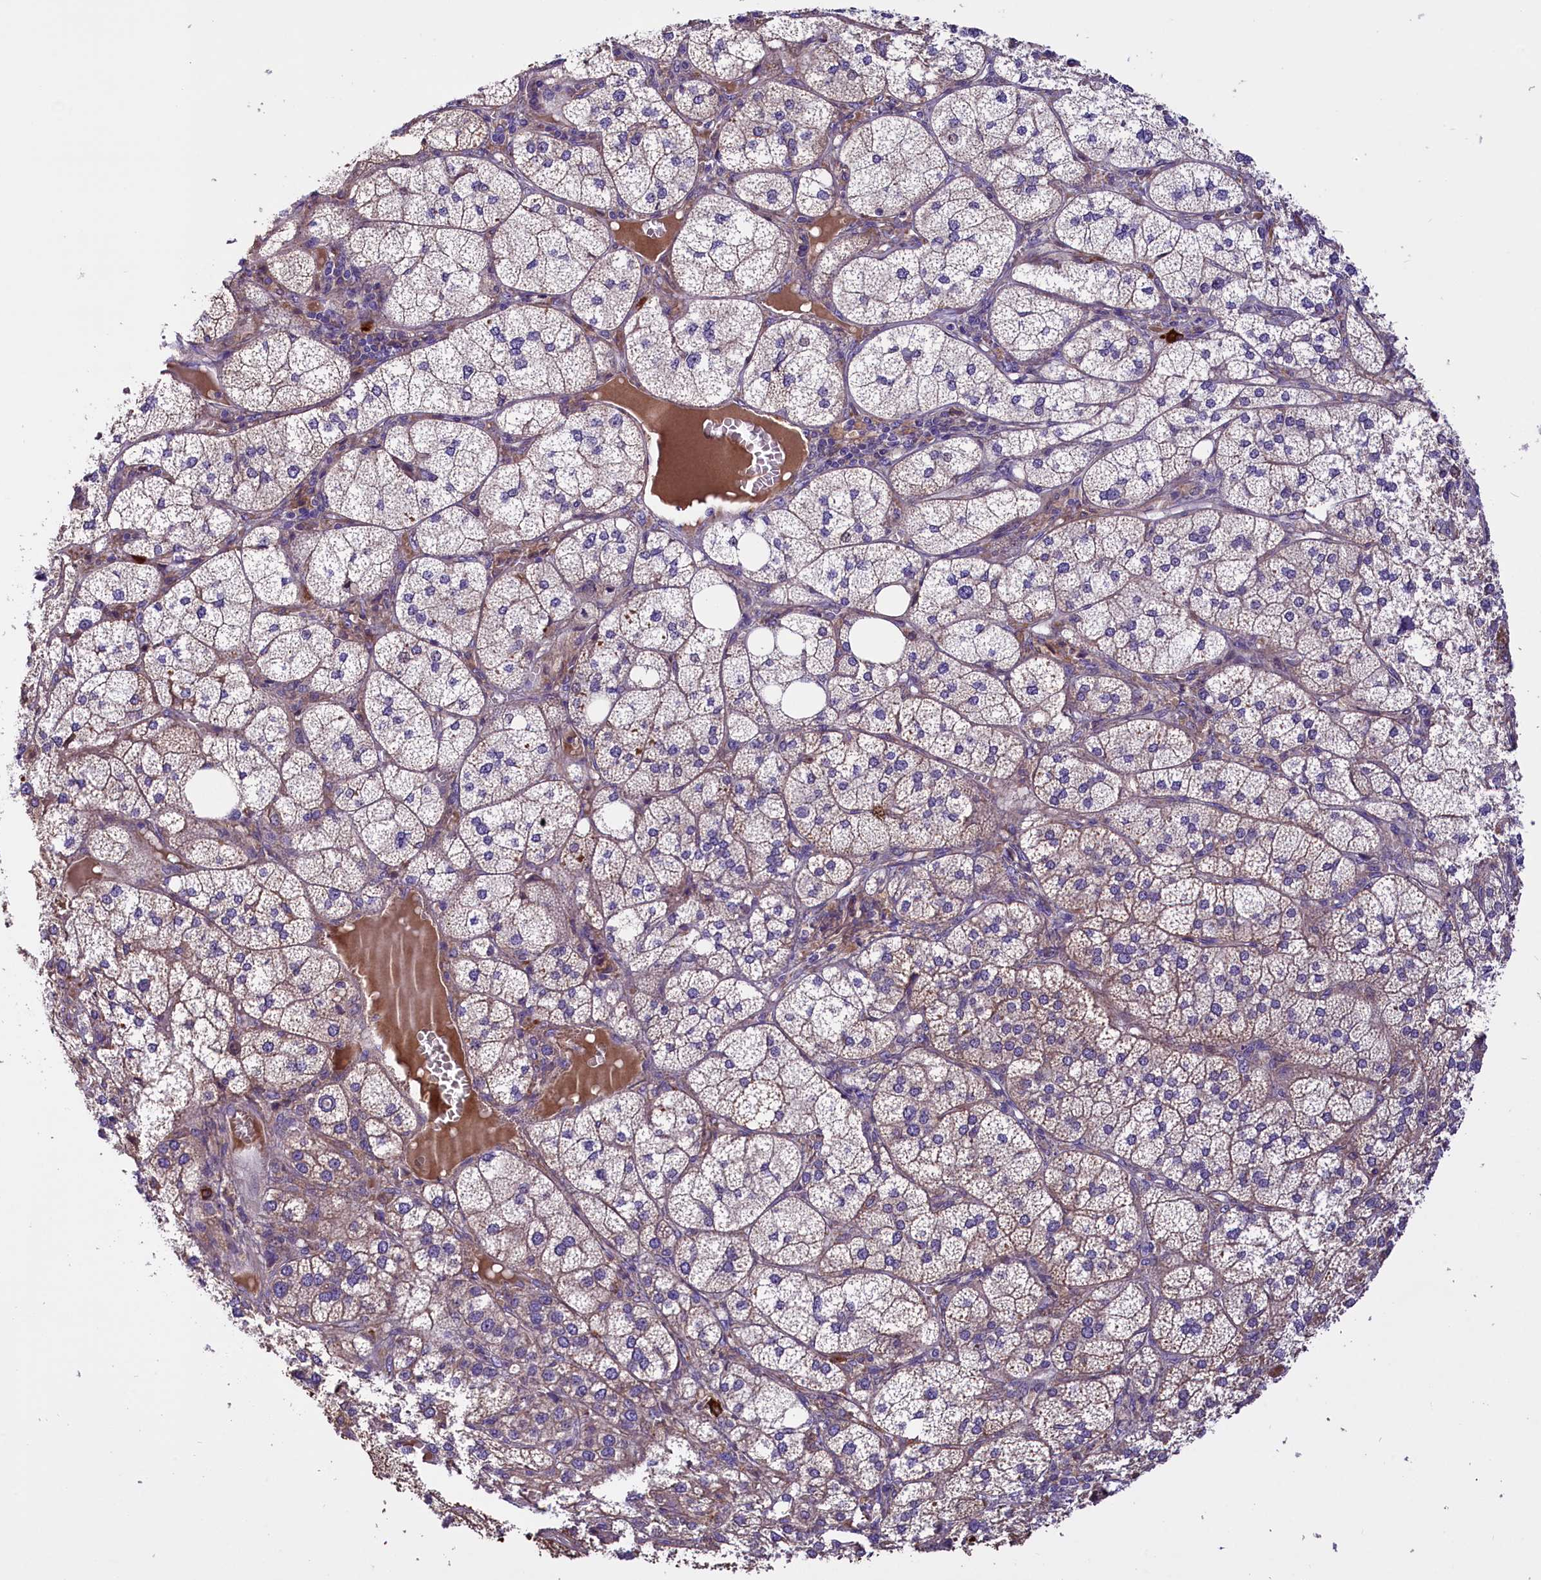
{"staining": {"intensity": "strong", "quantity": "25%-75%", "location": "cytoplasmic/membranous"}, "tissue": "adrenal gland", "cell_type": "Glandular cells", "image_type": "normal", "snomed": [{"axis": "morphology", "description": "Normal tissue, NOS"}, {"axis": "topography", "description": "Adrenal gland"}], "caption": "The image exhibits immunohistochemical staining of unremarkable adrenal gland. There is strong cytoplasmic/membranous expression is present in approximately 25%-75% of glandular cells.", "gene": "FRY", "patient": {"sex": "female", "age": 61}}